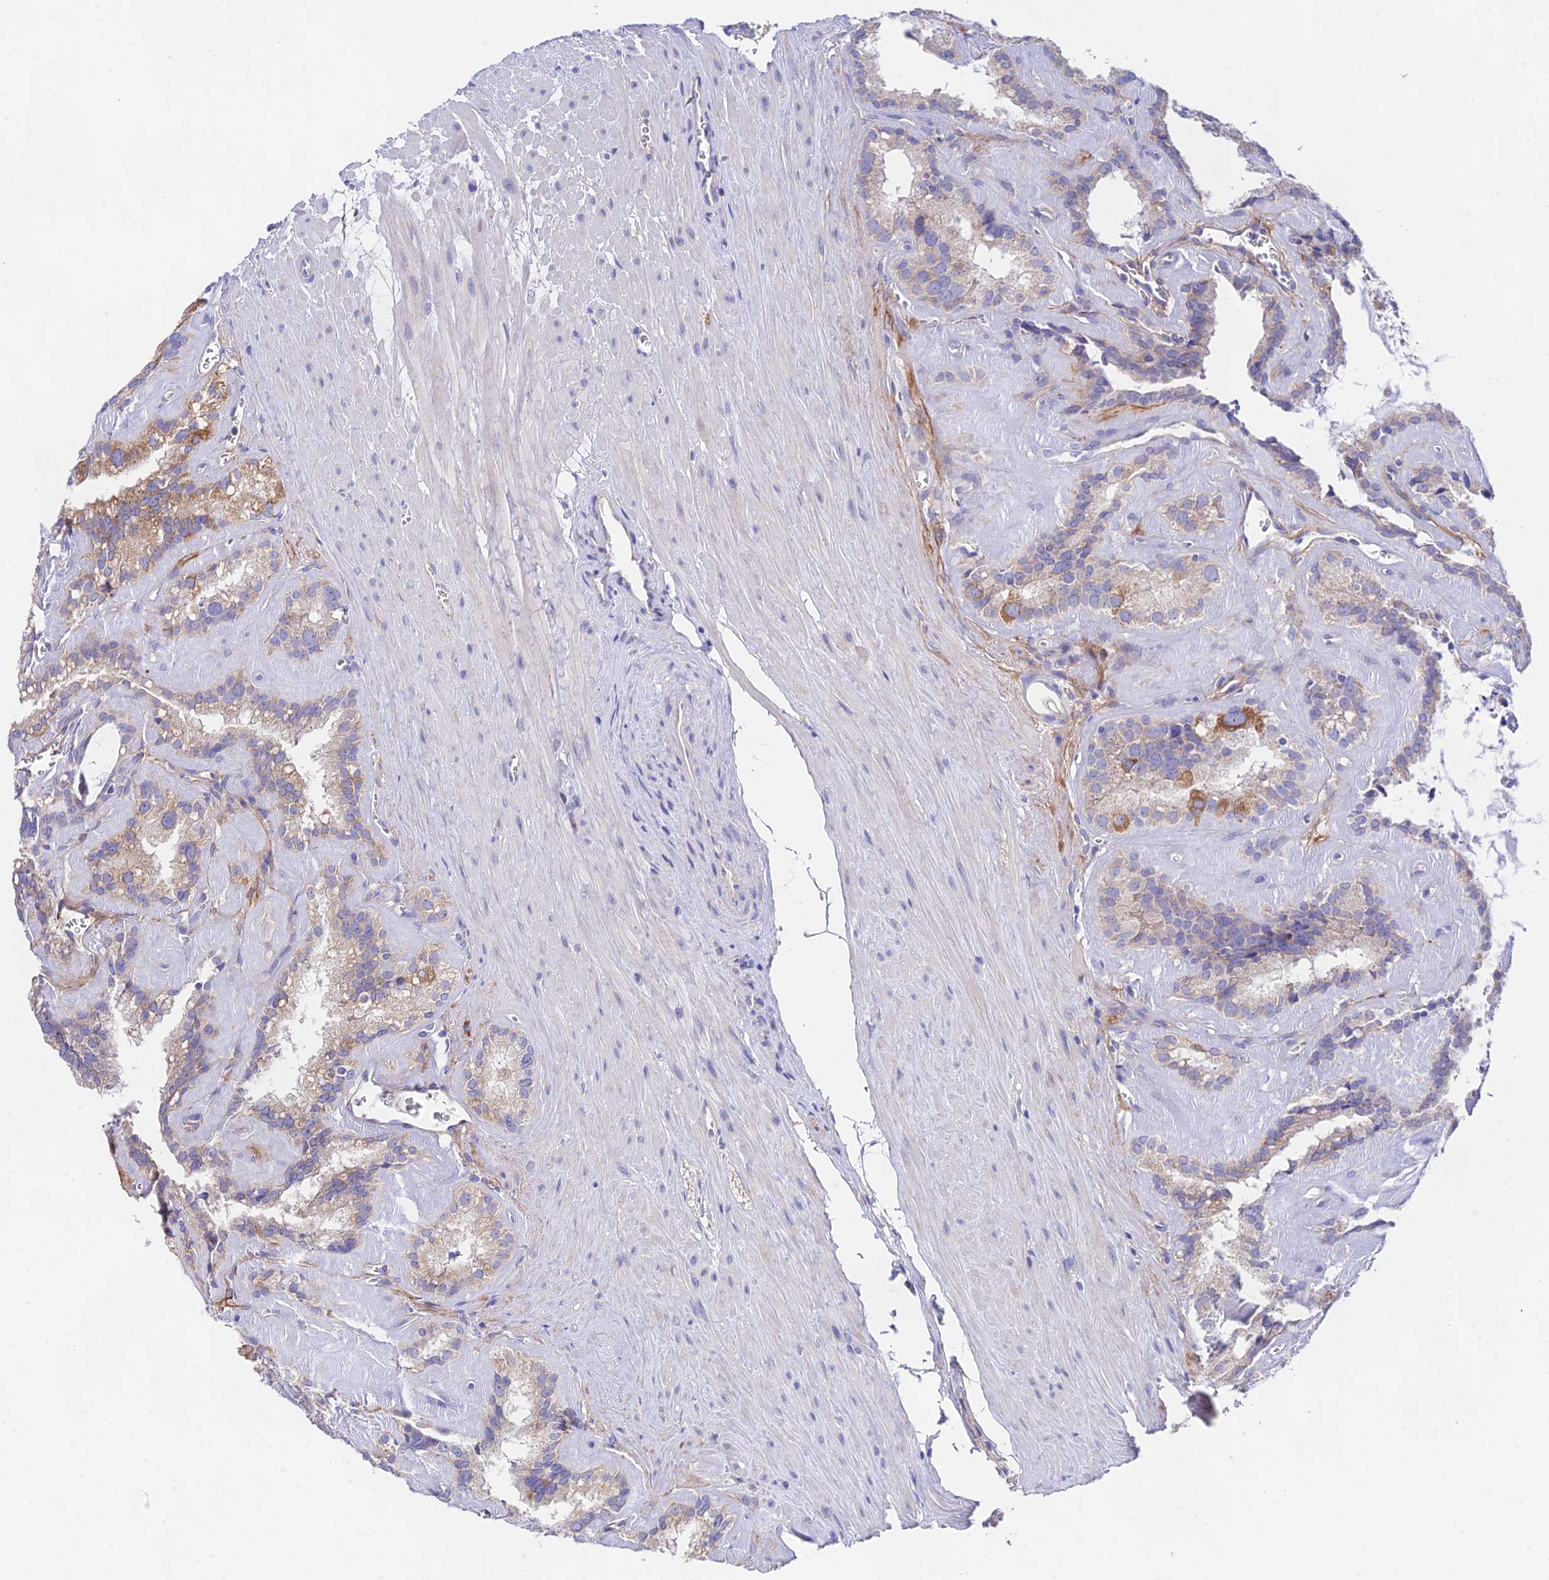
{"staining": {"intensity": "moderate", "quantity": "<25%", "location": "cytoplasmic/membranous"}, "tissue": "seminal vesicle", "cell_type": "Glandular cells", "image_type": "normal", "snomed": [{"axis": "morphology", "description": "Normal tissue, NOS"}, {"axis": "topography", "description": "Prostate"}, {"axis": "topography", "description": "Seminal veicle"}], "caption": "Glandular cells show moderate cytoplasmic/membranous staining in approximately <25% of cells in unremarkable seminal vesicle.", "gene": "PPP2R2A", "patient": {"sex": "male", "age": 59}}